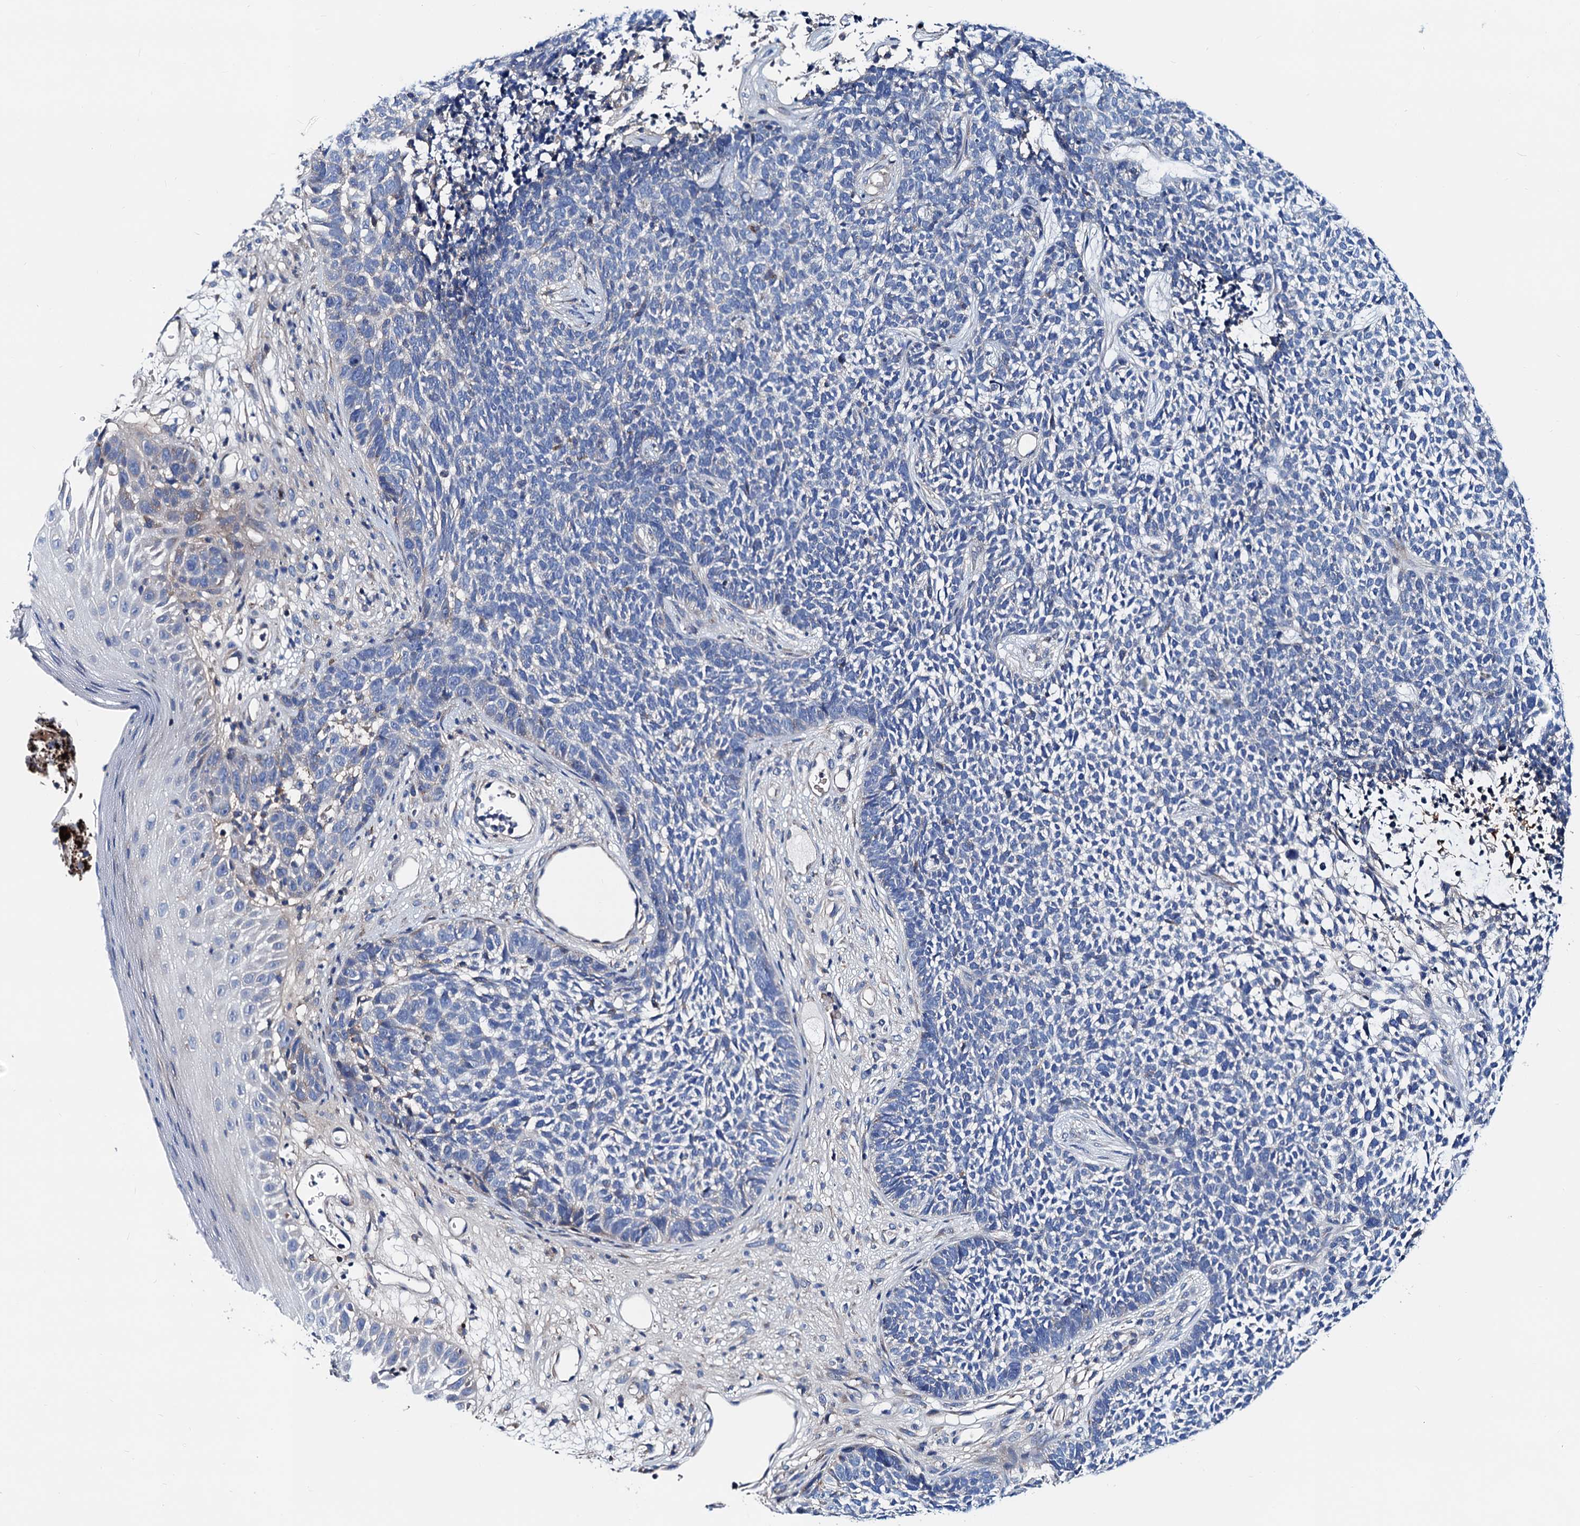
{"staining": {"intensity": "negative", "quantity": "none", "location": "none"}, "tissue": "skin cancer", "cell_type": "Tumor cells", "image_type": "cancer", "snomed": [{"axis": "morphology", "description": "Basal cell carcinoma"}, {"axis": "topography", "description": "Skin"}], "caption": "Immunohistochemical staining of human basal cell carcinoma (skin) exhibits no significant expression in tumor cells. (DAB immunohistochemistry with hematoxylin counter stain).", "gene": "GCOM1", "patient": {"sex": "female", "age": 84}}